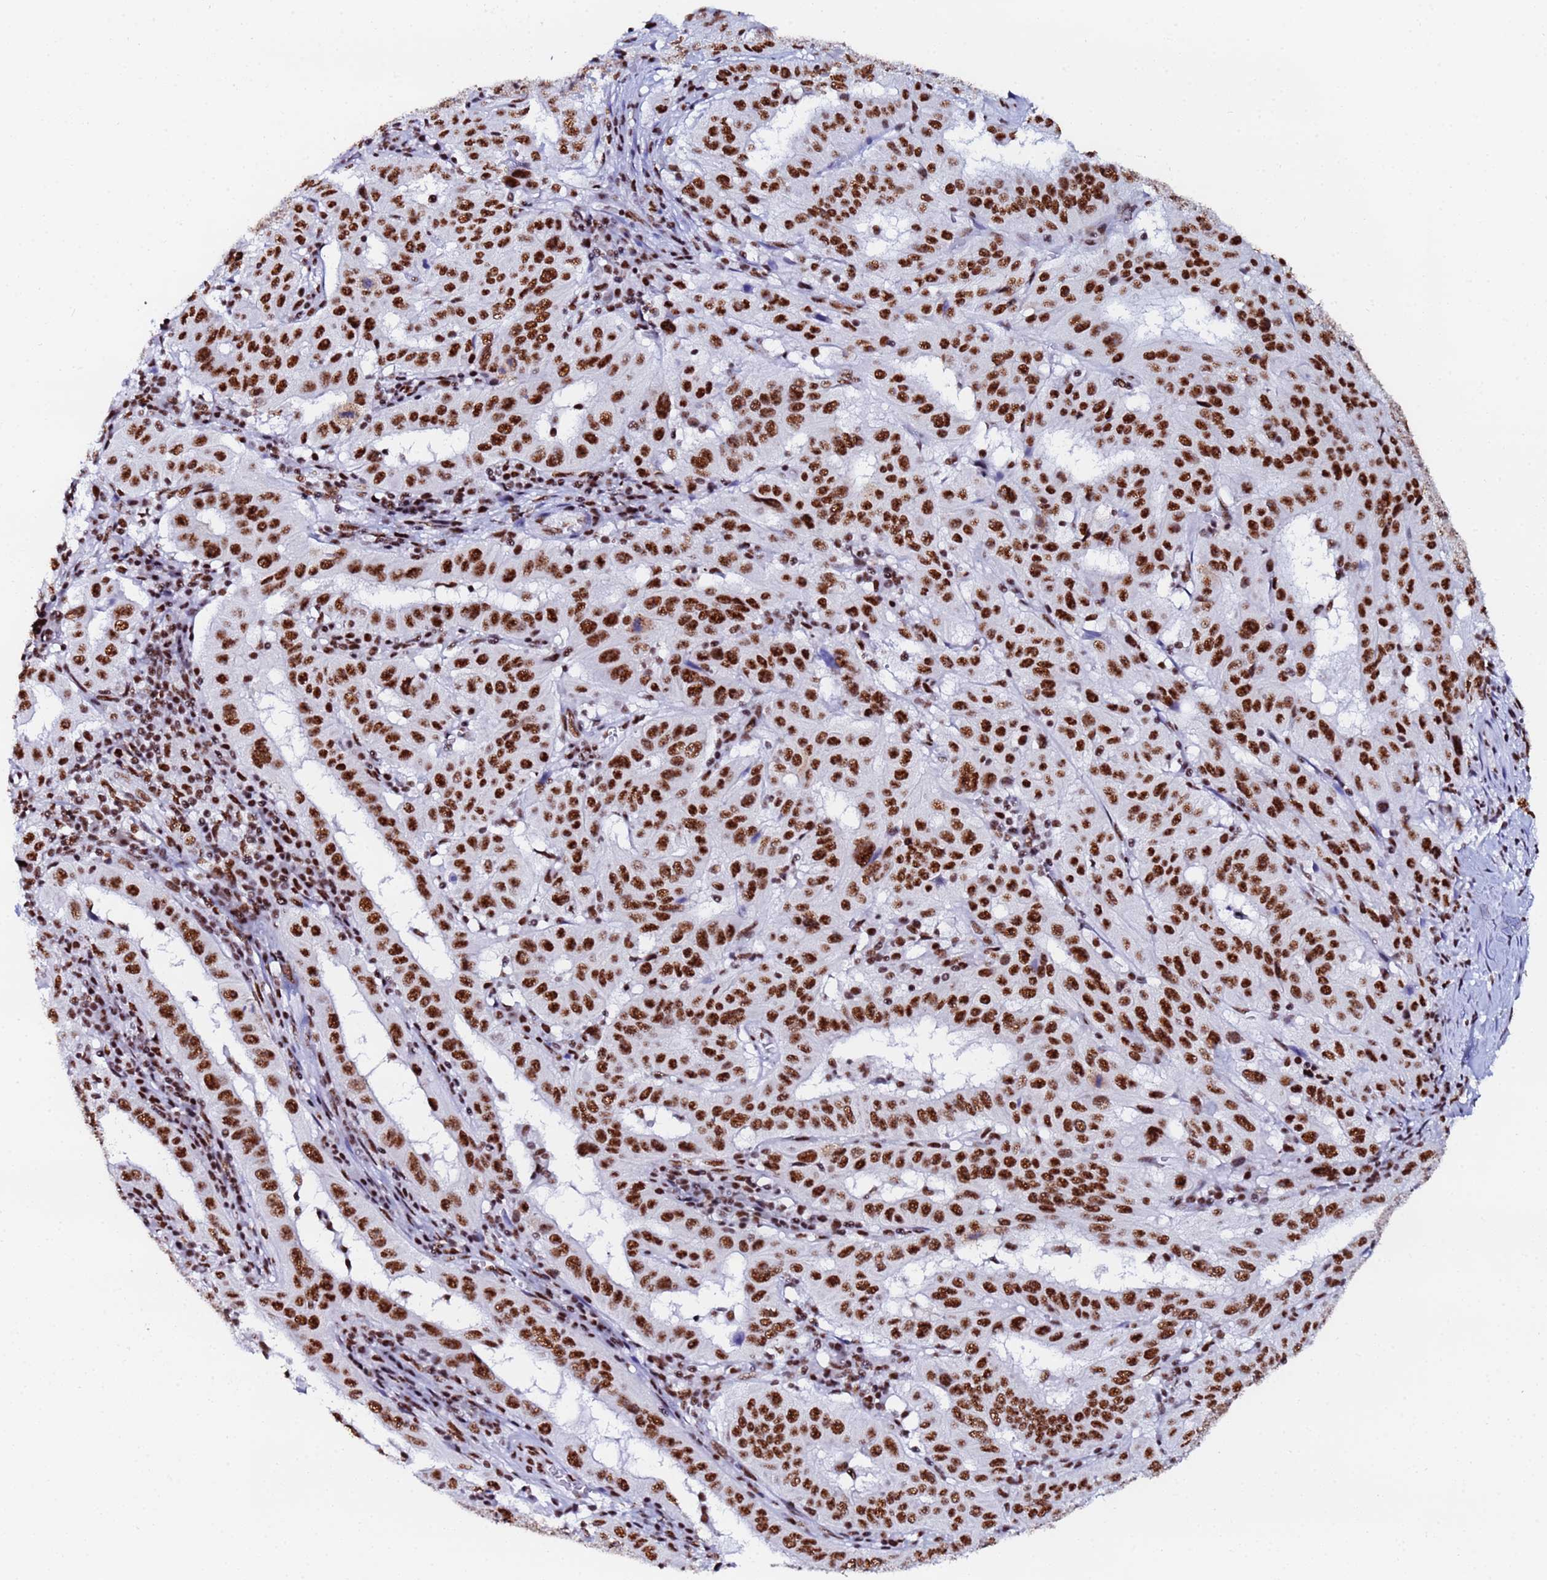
{"staining": {"intensity": "strong", "quantity": ">75%", "location": "nuclear"}, "tissue": "pancreatic cancer", "cell_type": "Tumor cells", "image_type": "cancer", "snomed": [{"axis": "morphology", "description": "Adenocarcinoma, NOS"}, {"axis": "topography", "description": "Pancreas"}], "caption": "Pancreatic cancer was stained to show a protein in brown. There is high levels of strong nuclear expression in approximately >75% of tumor cells.", "gene": "SNRPA1", "patient": {"sex": "male", "age": 63}}